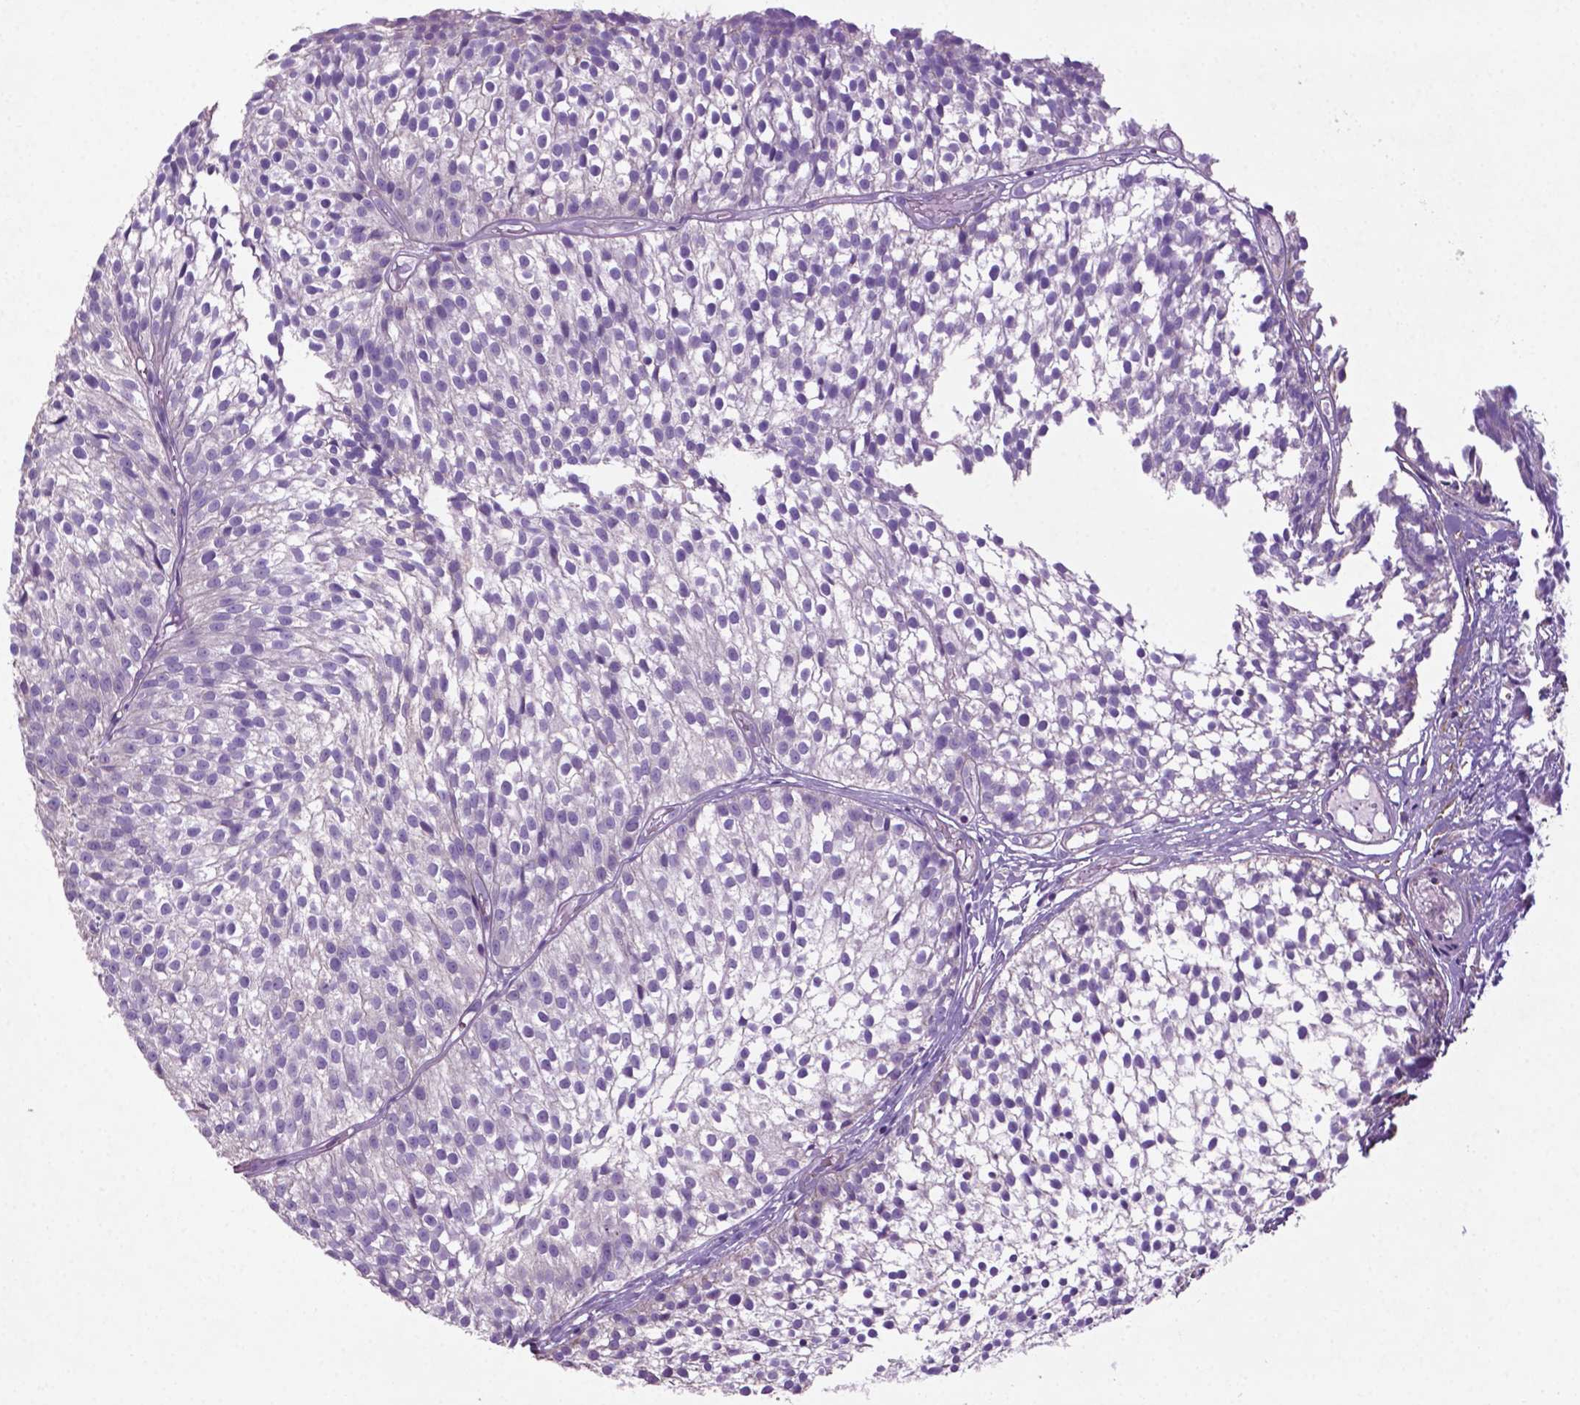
{"staining": {"intensity": "negative", "quantity": "none", "location": "none"}, "tissue": "urothelial cancer", "cell_type": "Tumor cells", "image_type": "cancer", "snomed": [{"axis": "morphology", "description": "Urothelial carcinoma, Low grade"}, {"axis": "topography", "description": "Urinary bladder"}], "caption": "The photomicrograph reveals no staining of tumor cells in urothelial carcinoma (low-grade).", "gene": "BMP4", "patient": {"sex": "male", "age": 63}}